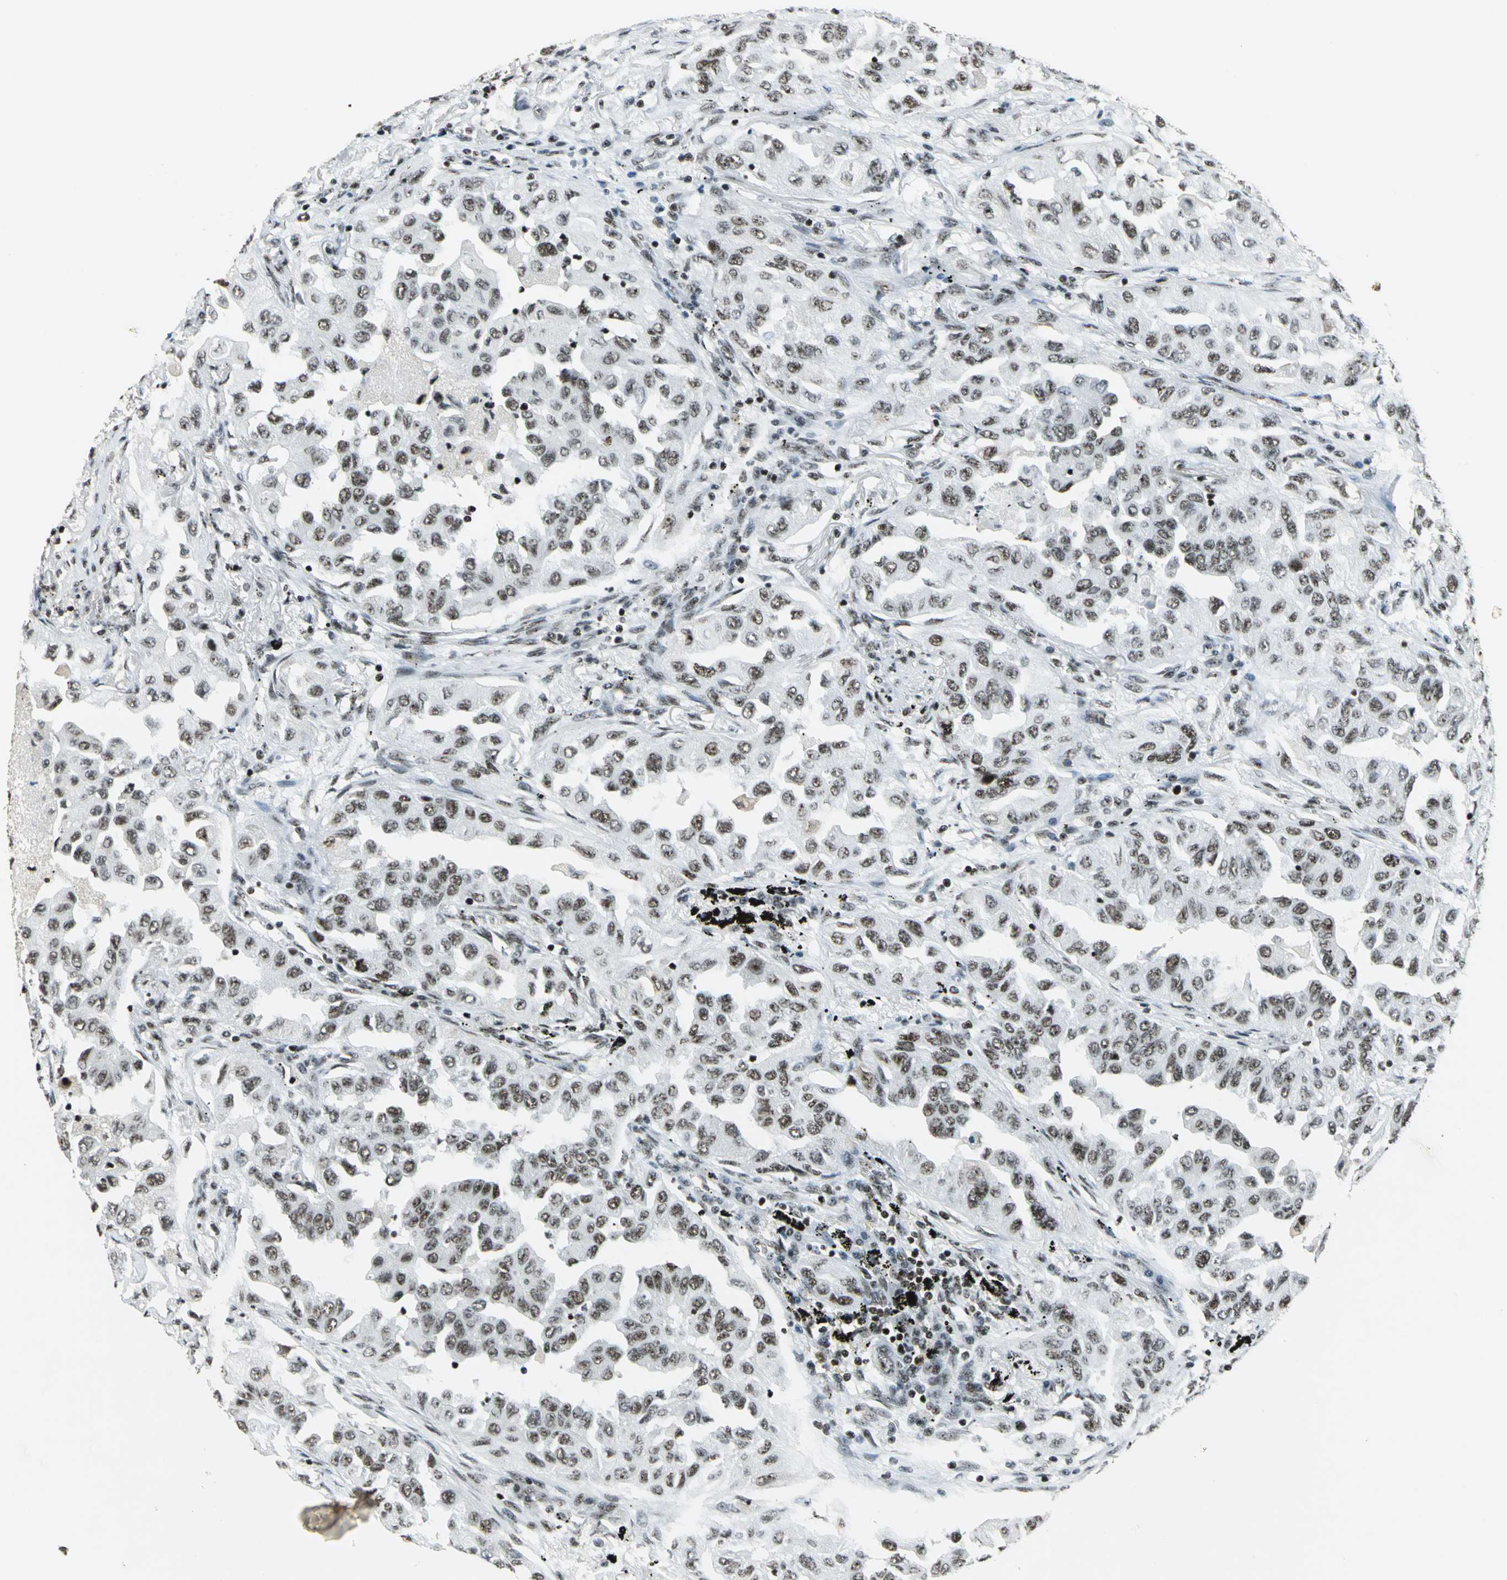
{"staining": {"intensity": "moderate", "quantity": "25%-75%", "location": "nuclear"}, "tissue": "lung cancer", "cell_type": "Tumor cells", "image_type": "cancer", "snomed": [{"axis": "morphology", "description": "Adenocarcinoma, NOS"}, {"axis": "topography", "description": "Lung"}], "caption": "Protein staining displays moderate nuclear expression in approximately 25%-75% of tumor cells in lung cancer (adenocarcinoma). (DAB = brown stain, brightfield microscopy at high magnification).", "gene": "UBTF", "patient": {"sex": "female", "age": 65}}